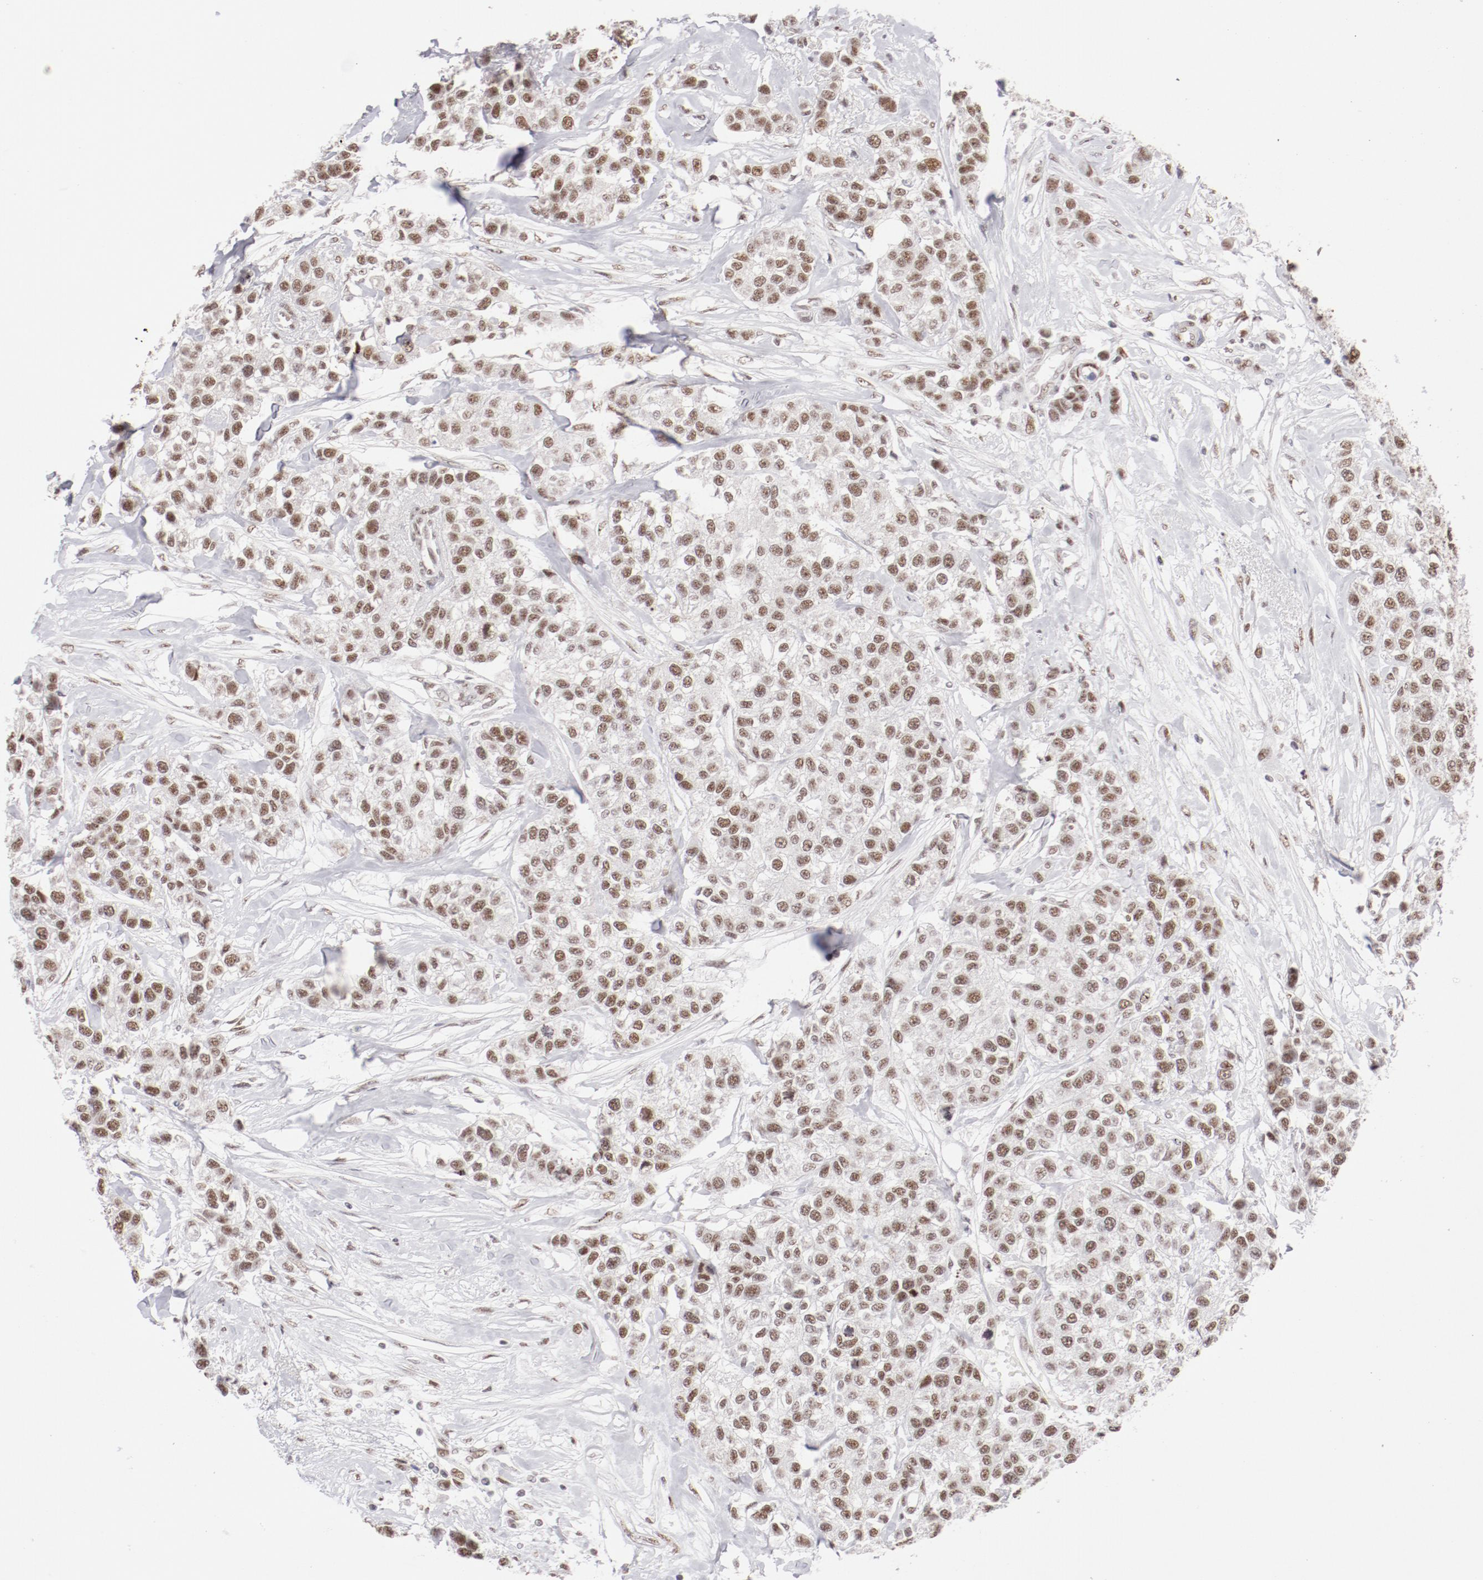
{"staining": {"intensity": "moderate", "quantity": ">75%", "location": "nuclear"}, "tissue": "breast cancer", "cell_type": "Tumor cells", "image_type": "cancer", "snomed": [{"axis": "morphology", "description": "Duct carcinoma"}, {"axis": "topography", "description": "Breast"}], "caption": "Breast cancer stained for a protein shows moderate nuclear positivity in tumor cells. (IHC, brightfield microscopy, high magnification).", "gene": "TFAP4", "patient": {"sex": "female", "age": 51}}